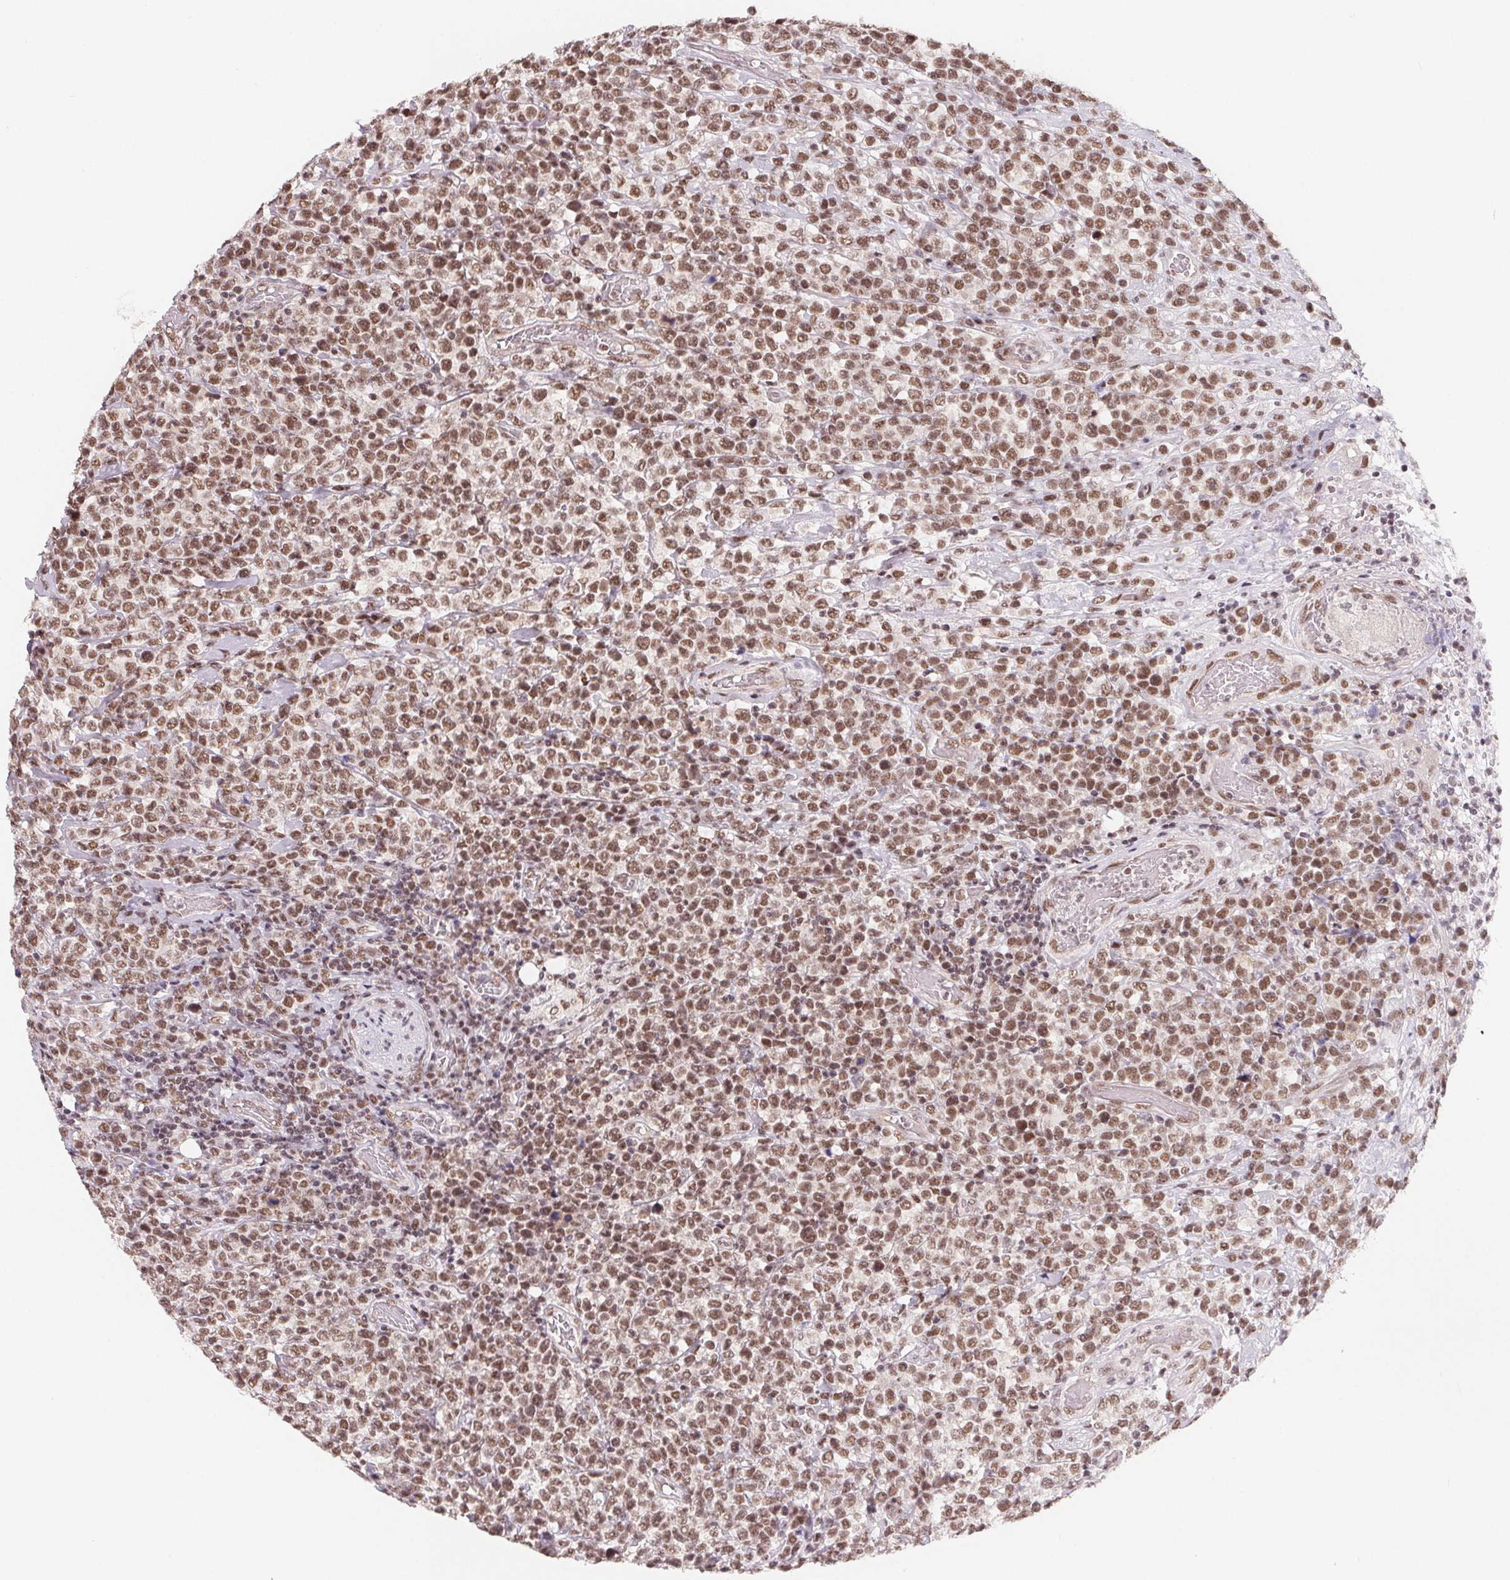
{"staining": {"intensity": "moderate", "quantity": ">75%", "location": "nuclear"}, "tissue": "lymphoma", "cell_type": "Tumor cells", "image_type": "cancer", "snomed": [{"axis": "morphology", "description": "Malignant lymphoma, non-Hodgkin's type, High grade"}, {"axis": "topography", "description": "Soft tissue"}], "caption": "The immunohistochemical stain shows moderate nuclear staining in tumor cells of malignant lymphoma, non-Hodgkin's type (high-grade) tissue. The protein of interest is stained brown, and the nuclei are stained in blue (DAB (3,3'-diaminobenzidine) IHC with brightfield microscopy, high magnification).", "gene": "TCERG1", "patient": {"sex": "female", "age": 56}}